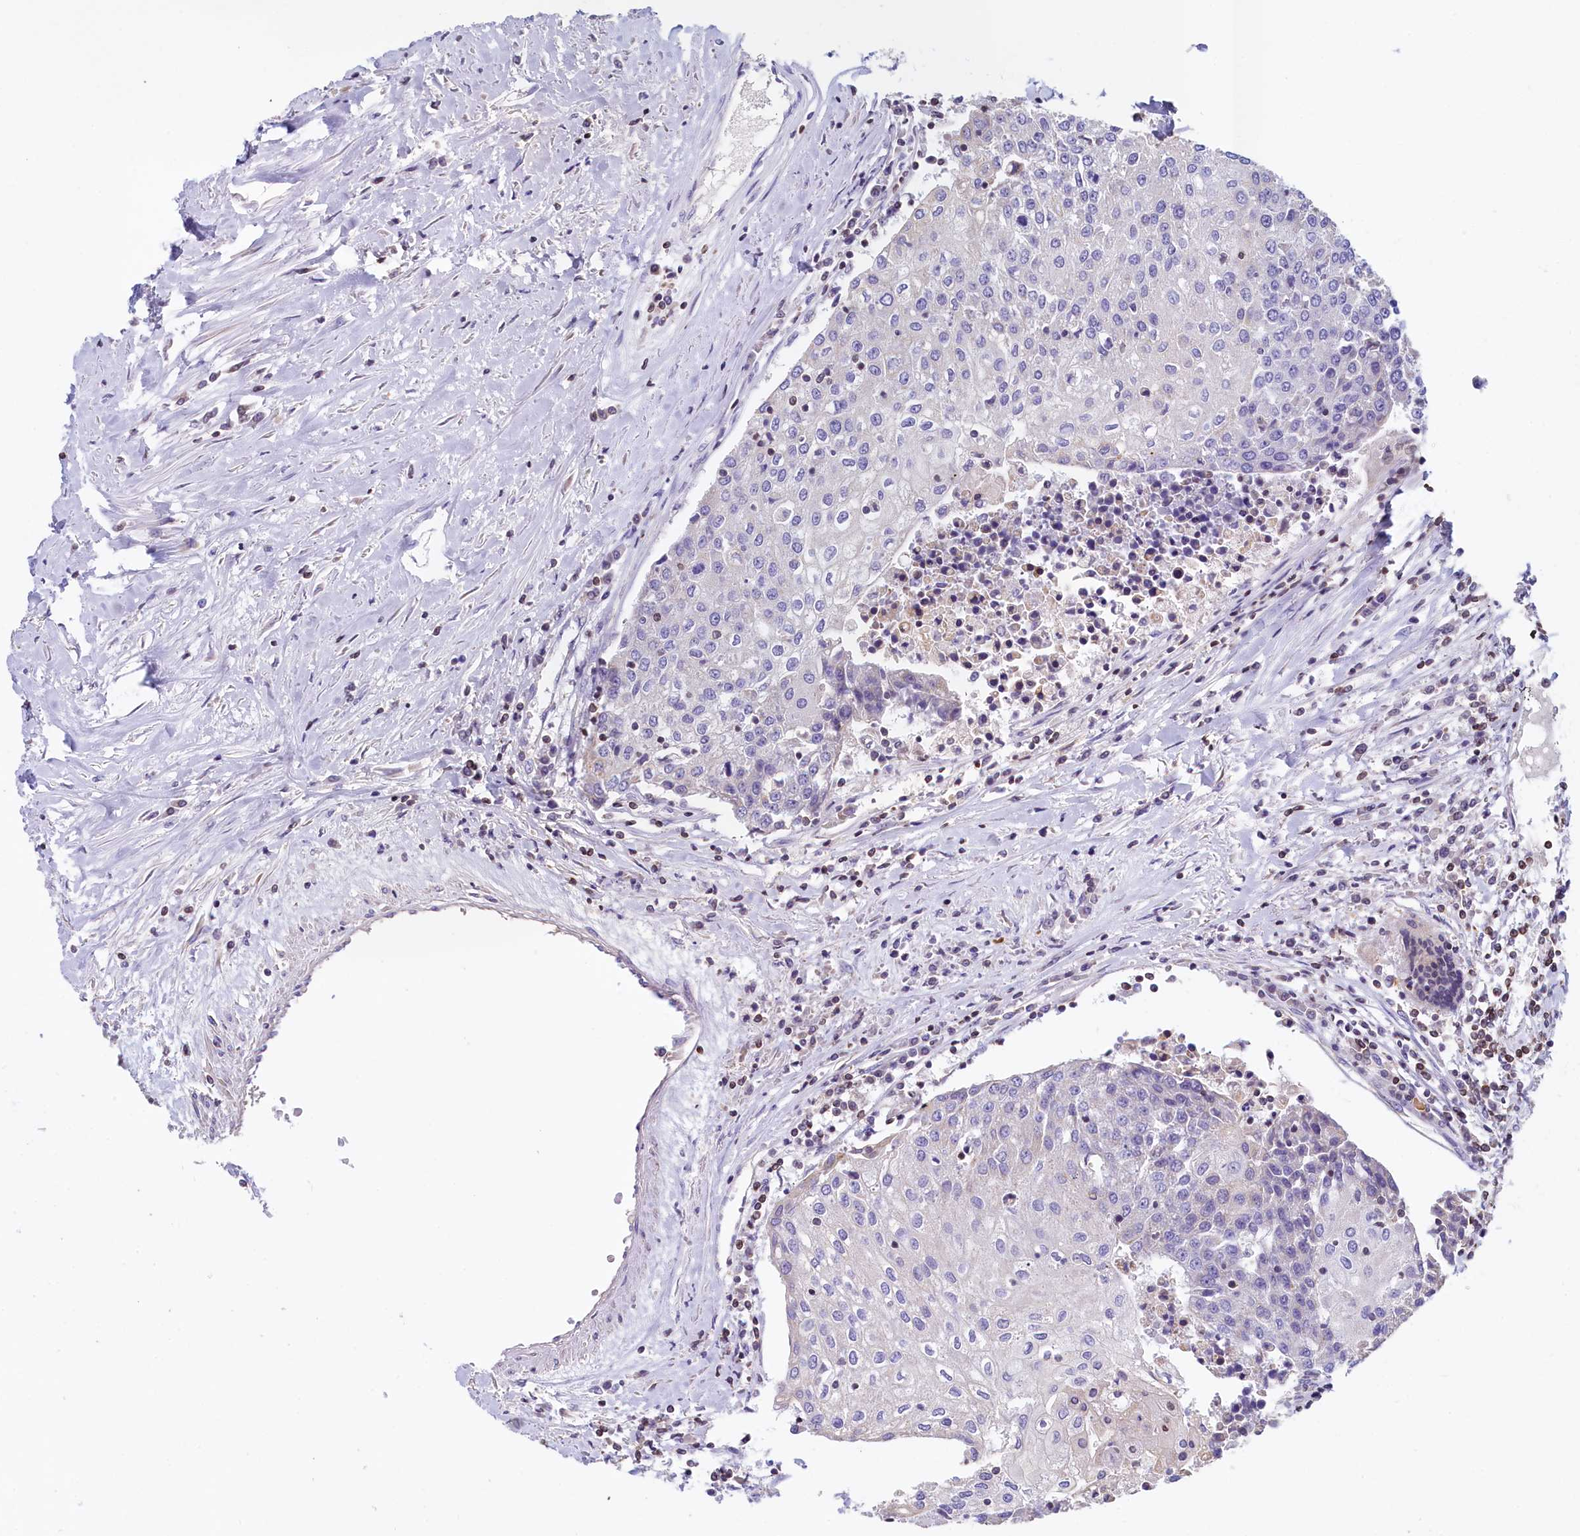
{"staining": {"intensity": "negative", "quantity": "none", "location": "none"}, "tissue": "urothelial cancer", "cell_type": "Tumor cells", "image_type": "cancer", "snomed": [{"axis": "morphology", "description": "Urothelial carcinoma, High grade"}, {"axis": "topography", "description": "Urinary bladder"}], "caption": "A histopathology image of human urothelial cancer is negative for staining in tumor cells. The staining is performed using DAB (3,3'-diaminobenzidine) brown chromogen with nuclei counter-stained in using hematoxylin.", "gene": "TRAF3IP3", "patient": {"sex": "female", "age": 85}}